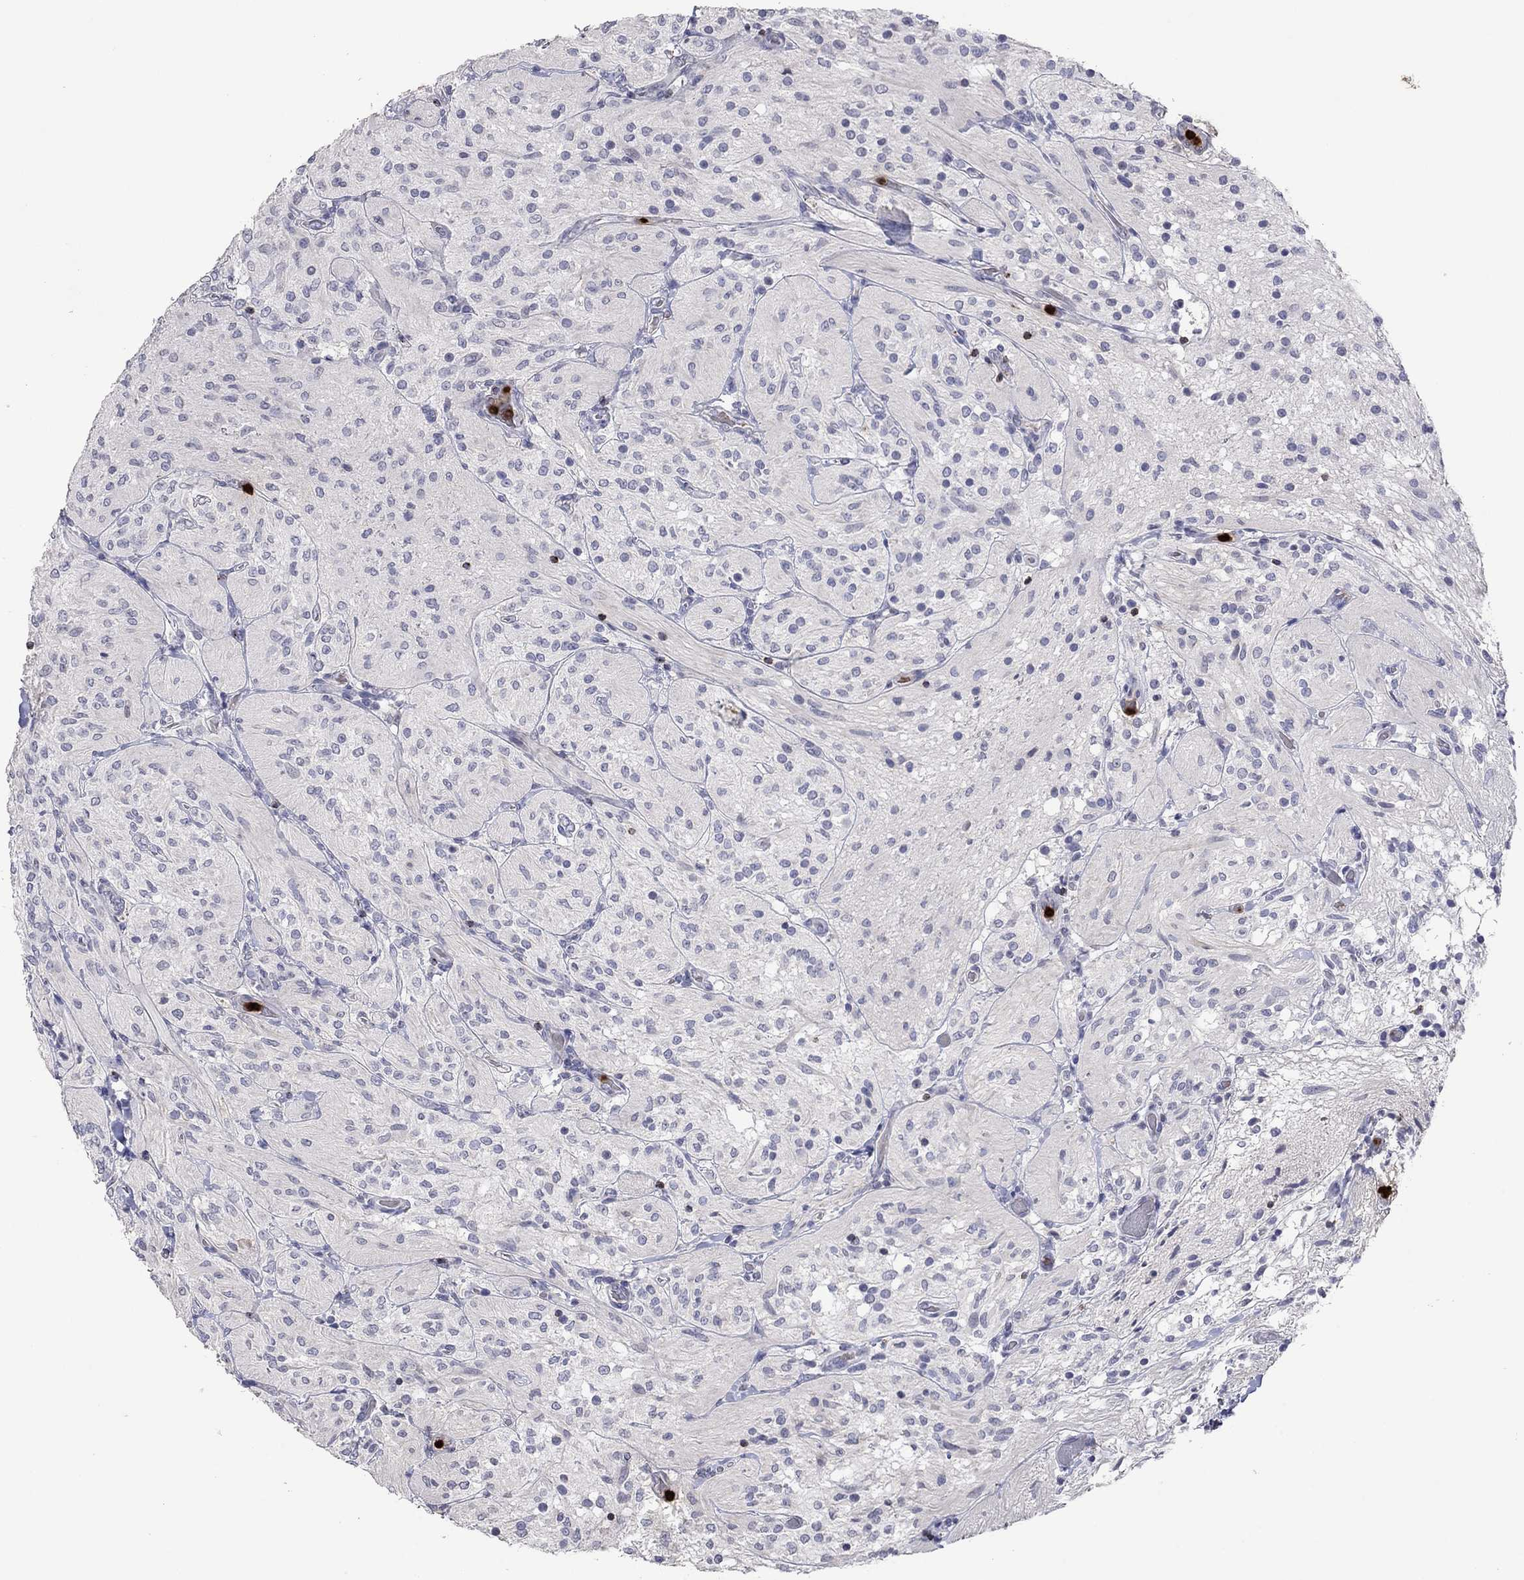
{"staining": {"intensity": "negative", "quantity": "none", "location": "none"}, "tissue": "glioma", "cell_type": "Tumor cells", "image_type": "cancer", "snomed": [{"axis": "morphology", "description": "Glioma, malignant, Low grade"}, {"axis": "topography", "description": "Brain"}], "caption": "Tumor cells are negative for protein expression in human low-grade glioma (malignant). (Brightfield microscopy of DAB (3,3'-diaminobenzidine) immunohistochemistry (IHC) at high magnification).", "gene": "CCL5", "patient": {"sex": "male", "age": 3}}